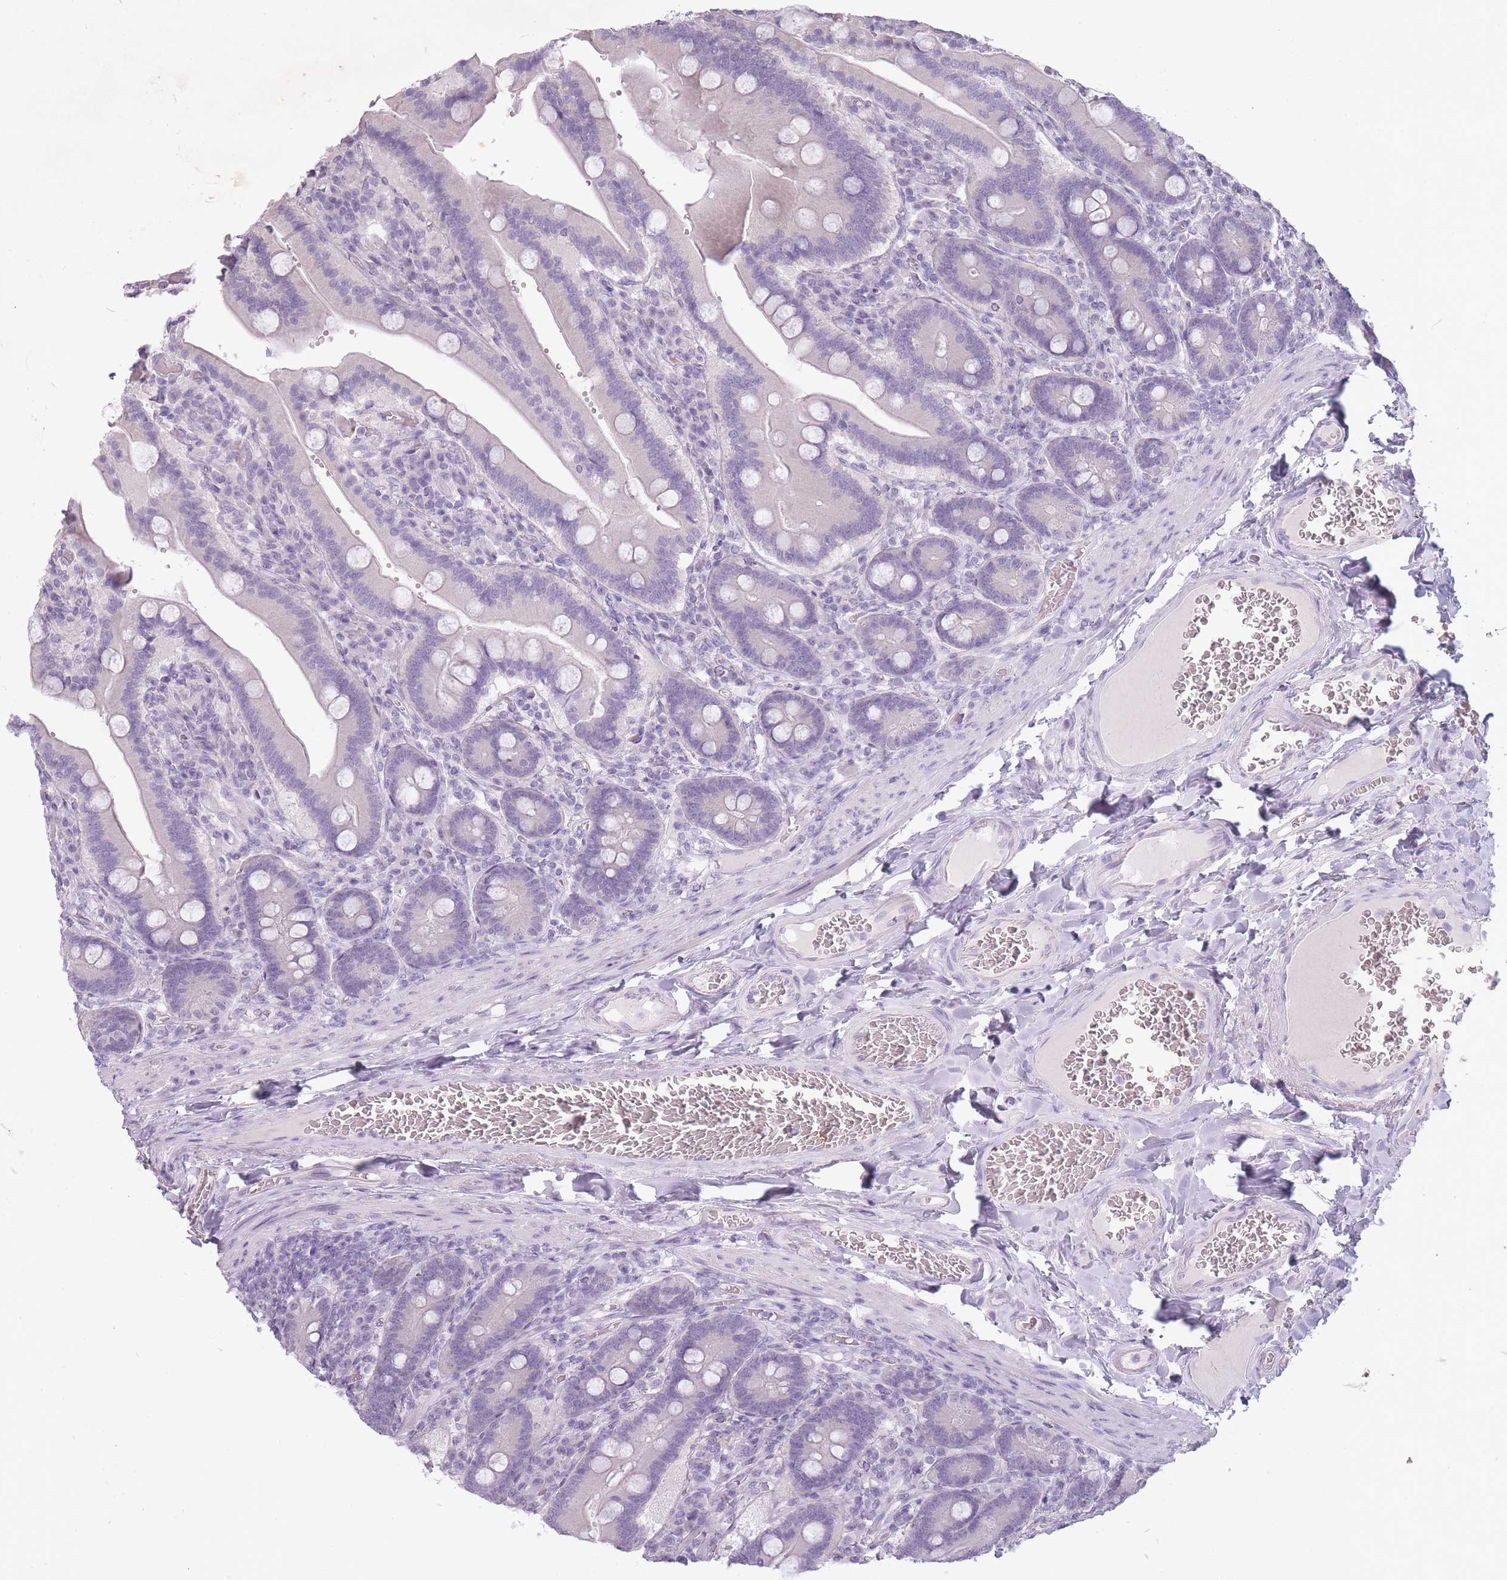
{"staining": {"intensity": "negative", "quantity": "none", "location": "none"}, "tissue": "duodenum", "cell_type": "Glandular cells", "image_type": "normal", "snomed": [{"axis": "morphology", "description": "Normal tissue, NOS"}, {"axis": "topography", "description": "Duodenum"}], "caption": "The micrograph demonstrates no staining of glandular cells in unremarkable duodenum.", "gene": "FAM43B", "patient": {"sex": "female", "age": 62}}